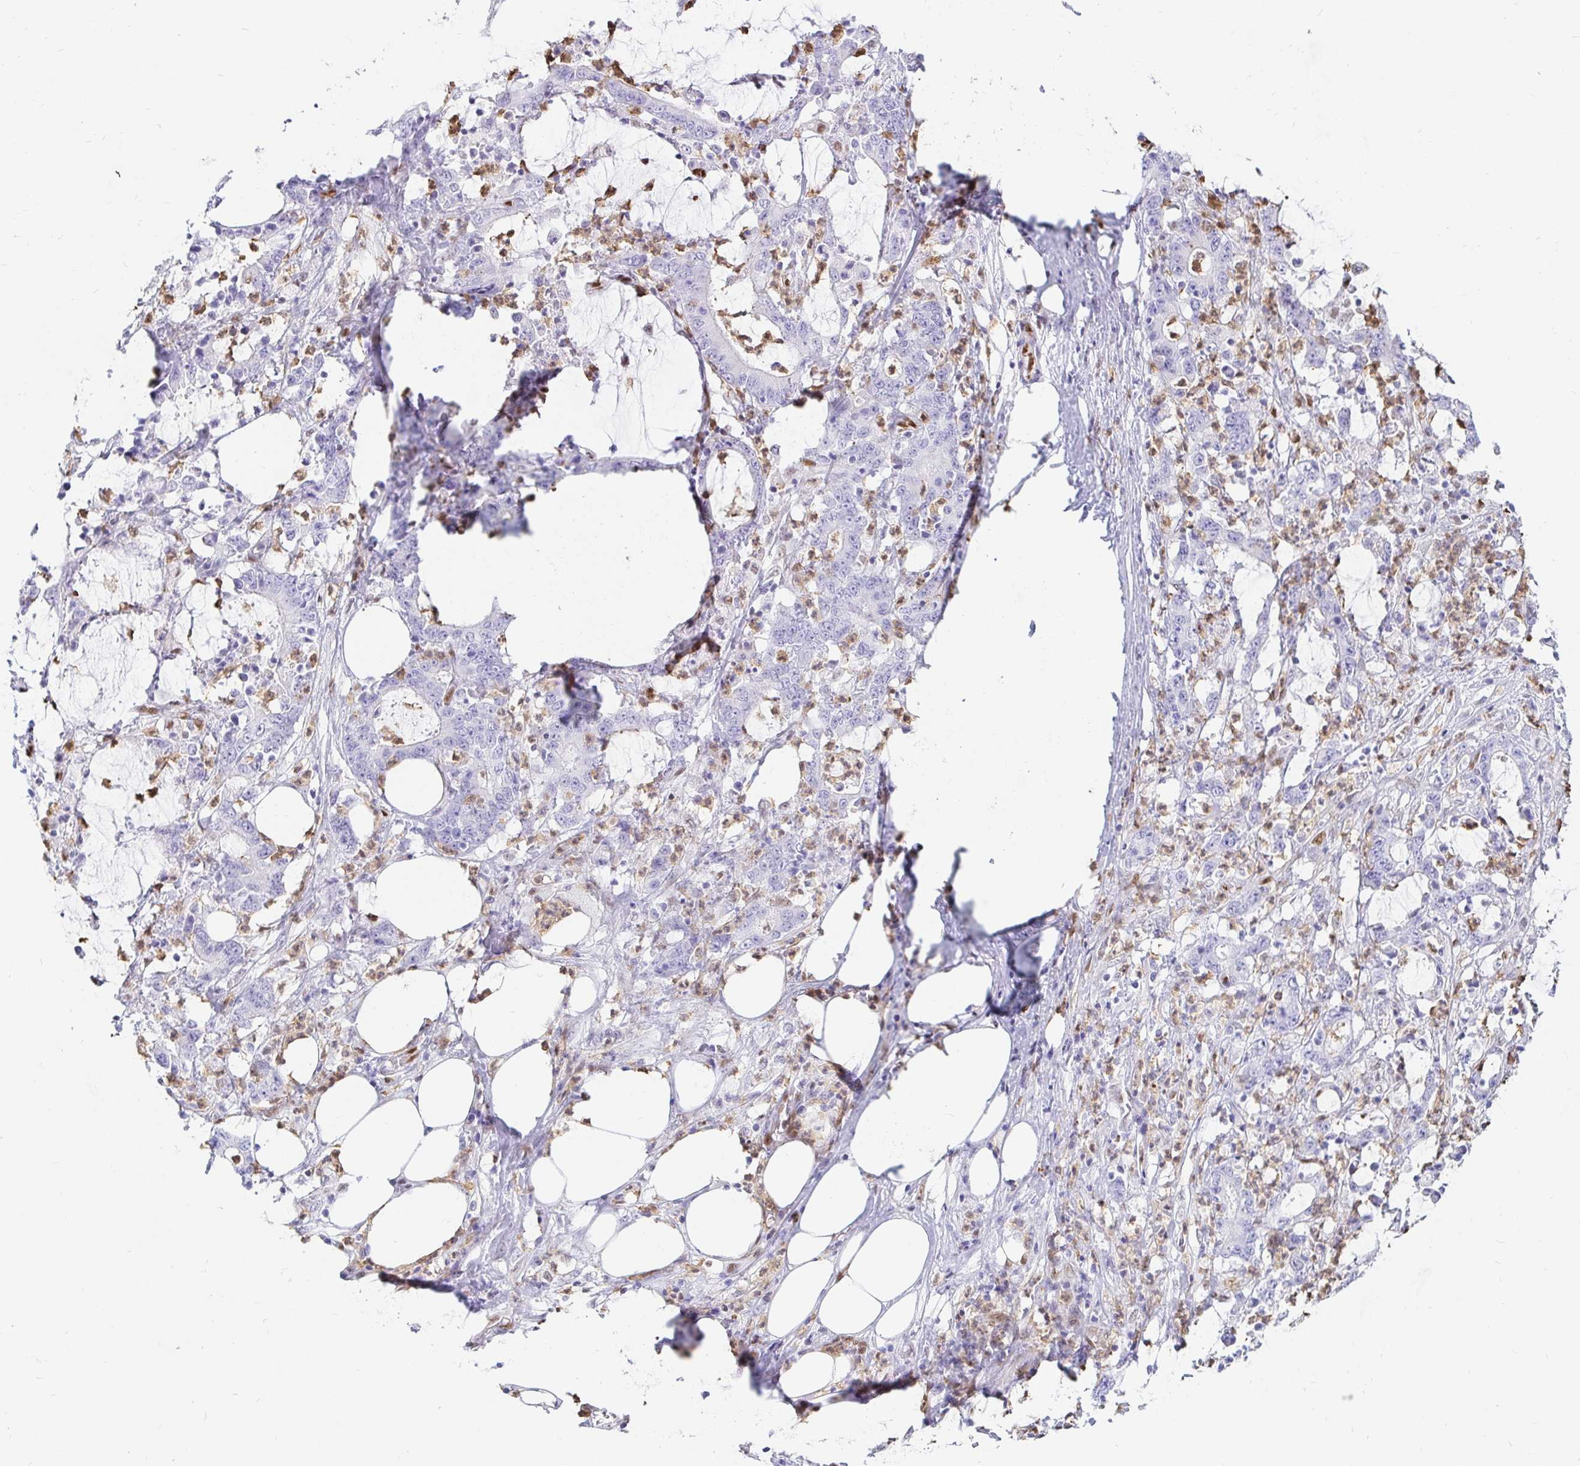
{"staining": {"intensity": "negative", "quantity": "none", "location": "none"}, "tissue": "stomach cancer", "cell_type": "Tumor cells", "image_type": "cancer", "snomed": [{"axis": "morphology", "description": "Adenocarcinoma, NOS"}, {"axis": "topography", "description": "Stomach, upper"}], "caption": "Tumor cells are negative for protein expression in human stomach adenocarcinoma.", "gene": "HINFP", "patient": {"sex": "male", "age": 68}}